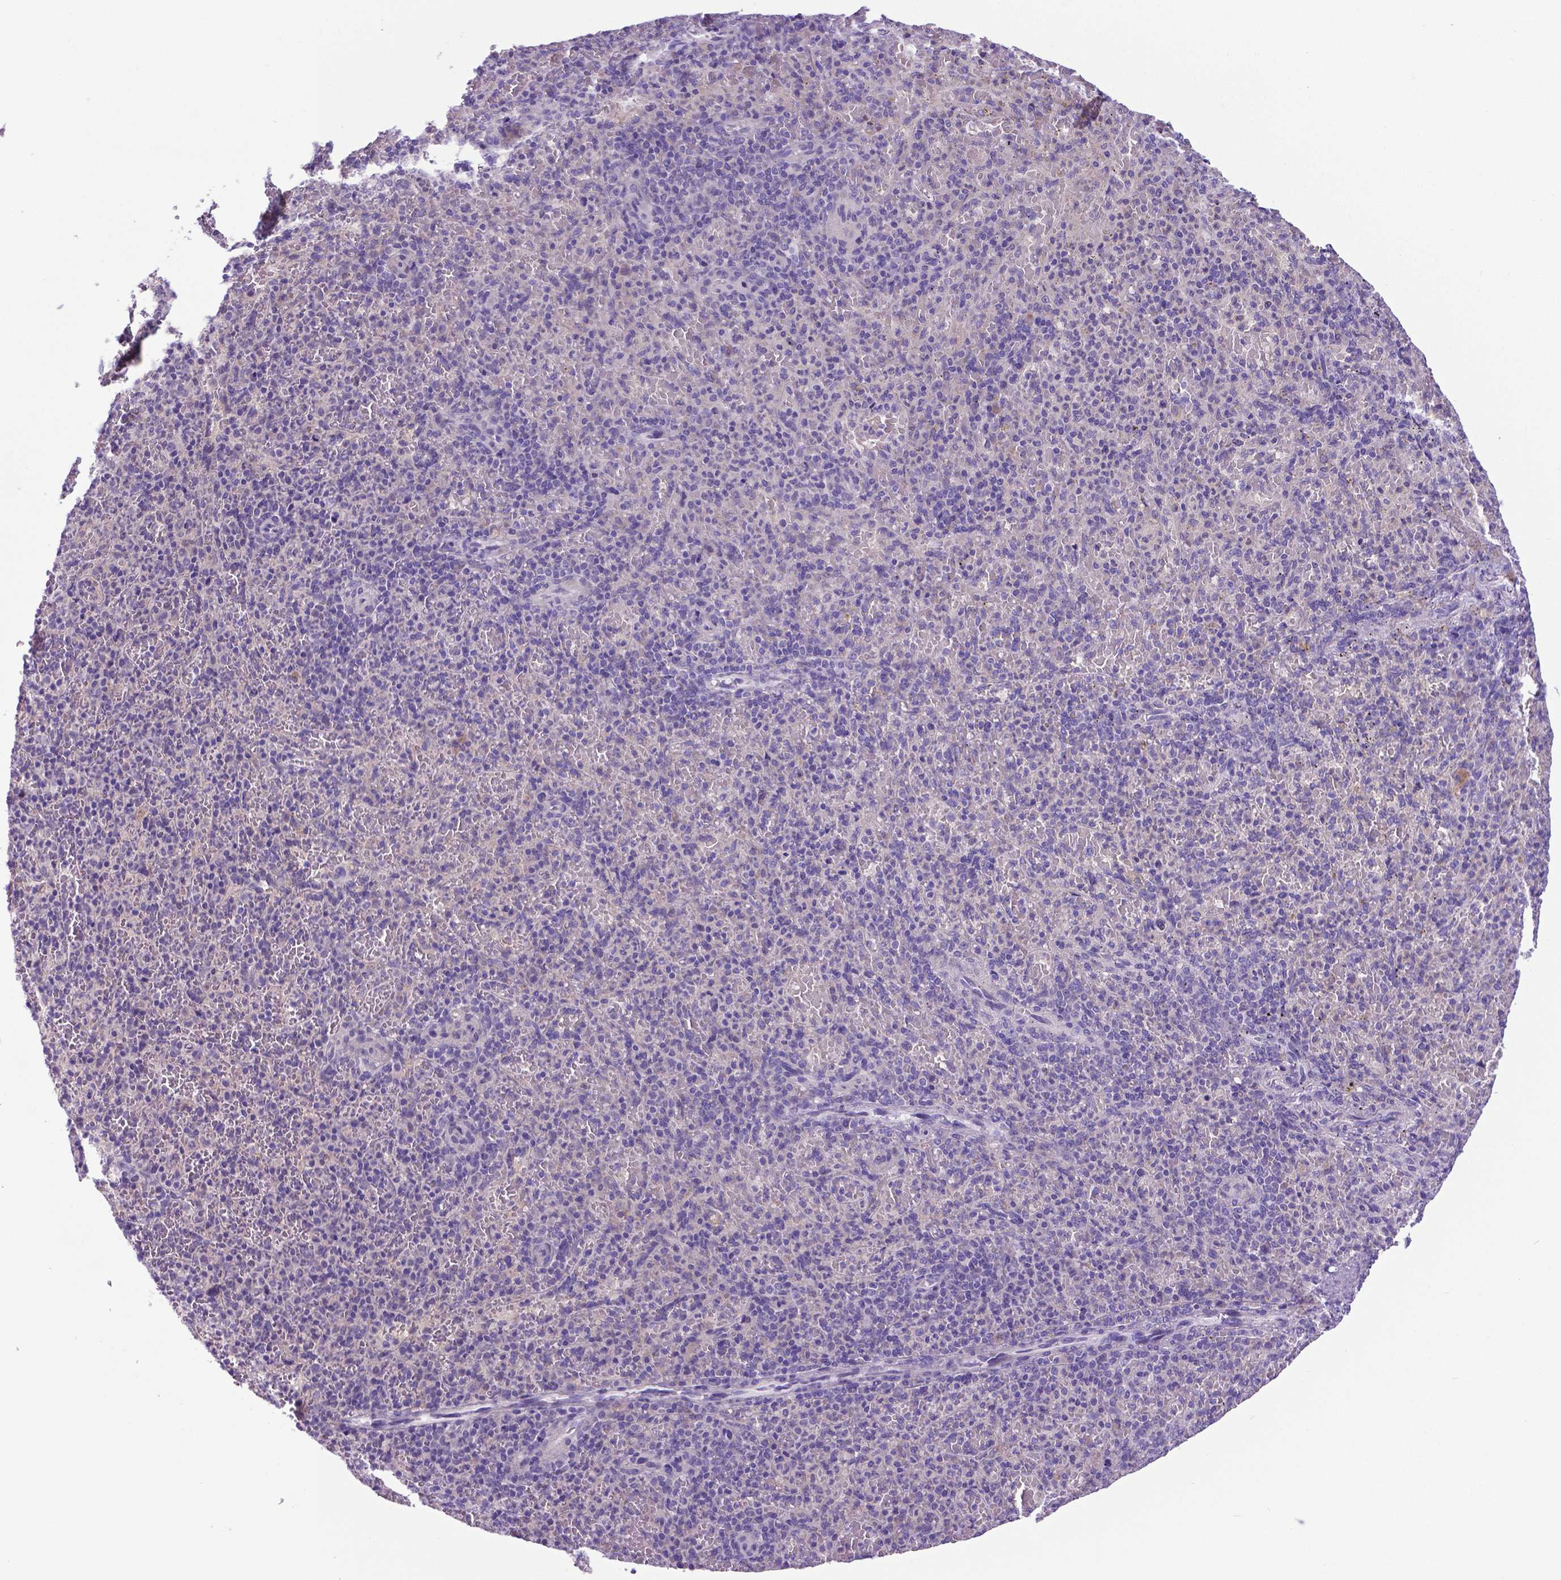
{"staining": {"intensity": "negative", "quantity": "none", "location": "none"}, "tissue": "spleen", "cell_type": "Cells in red pulp", "image_type": "normal", "snomed": [{"axis": "morphology", "description": "Normal tissue, NOS"}, {"axis": "topography", "description": "Spleen"}], "caption": "A high-resolution histopathology image shows immunohistochemistry (IHC) staining of unremarkable spleen, which displays no significant positivity in cells in red pulp. Brightfield microscopy of IHC stained with DAB (3,3'-diaminobenzidine) (brown) and hematoxylin (blue), captured at high magnification.", "gene": "ADRA2B", "patient": {"sex": "female", "age": 74}}